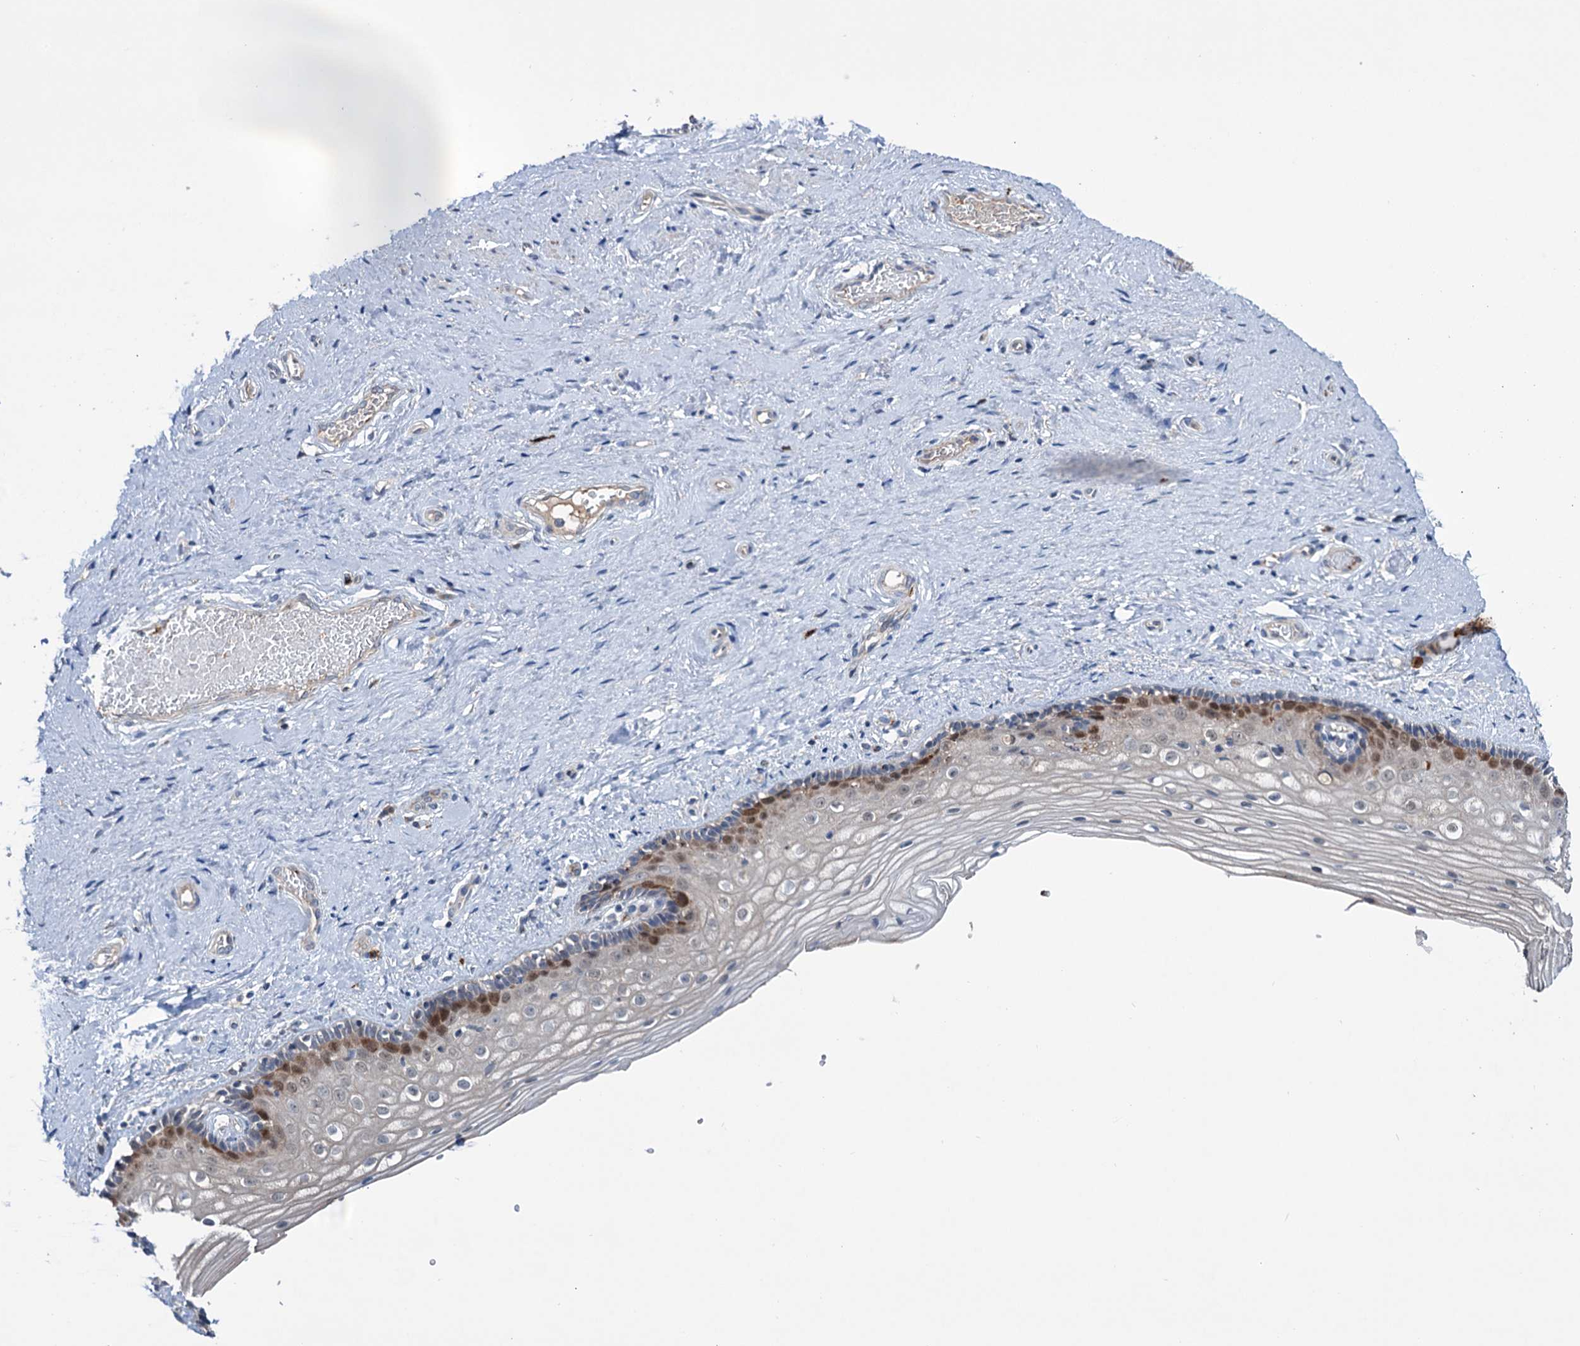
{"staining": {"intensity": "moderate", "quantity": "<25%", "location": "nuclear"}, "tissue": "vagina", "cell_type": "Squamous epithelial cells", "image_type": "normal", "snomed": [{"axis": "morphology", "description": "Normal tissue, NOS"}, {"axis": "topography", "description": "Vagina"}], "caption": "An immunohistochemistry (IHC) photomicrograph of benign tissue is shown. Protein staining in brown labels moderate nuclear positivity in vagina within squamous epithelial cells. Ihc stains the protein of interest in brown and the nuclei are stained blue.", "gene": "NCAPD2", "patient": {"sex": "female", "age": 46}}